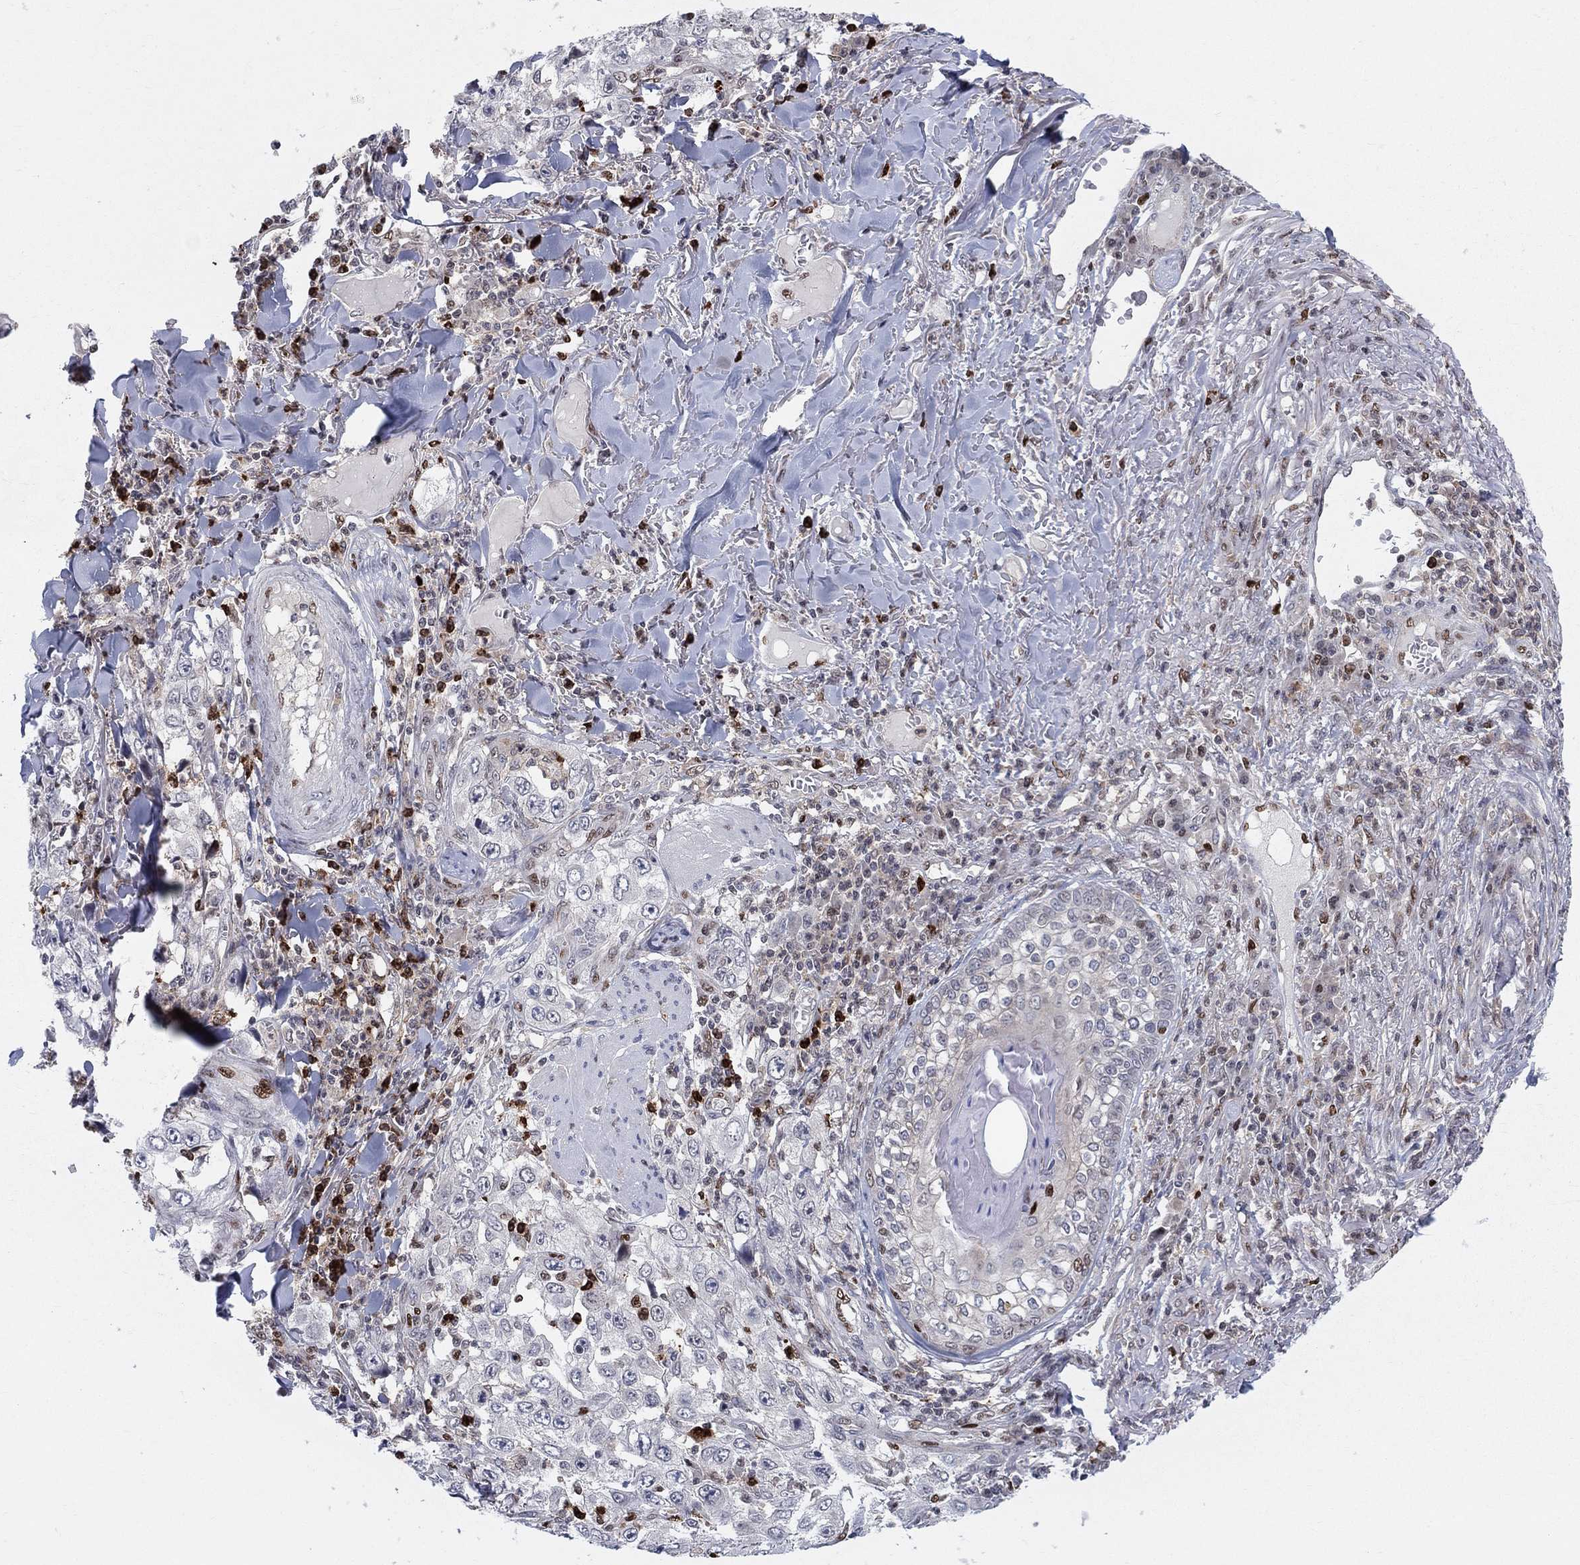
{"staining": {"intensity": "negative", "quantity": "none", "location": "none"}, "tissue": "skin cancer", "cell_type": "Tumor cells", "image_type": "cancer", "snomed": [{"axis": "morphology", "description": "Squamous cell carcinoma, NOS"}, {"axis": "topography", "description": "Skin"}], "caption": "Human skin cancer (squamous cell carcinoma) stained for a protein using immunohistochemistry displays no staining in tumor cells.", "gene": "ZNHIT3", "patient": {"sex": "male", "age": 82}}